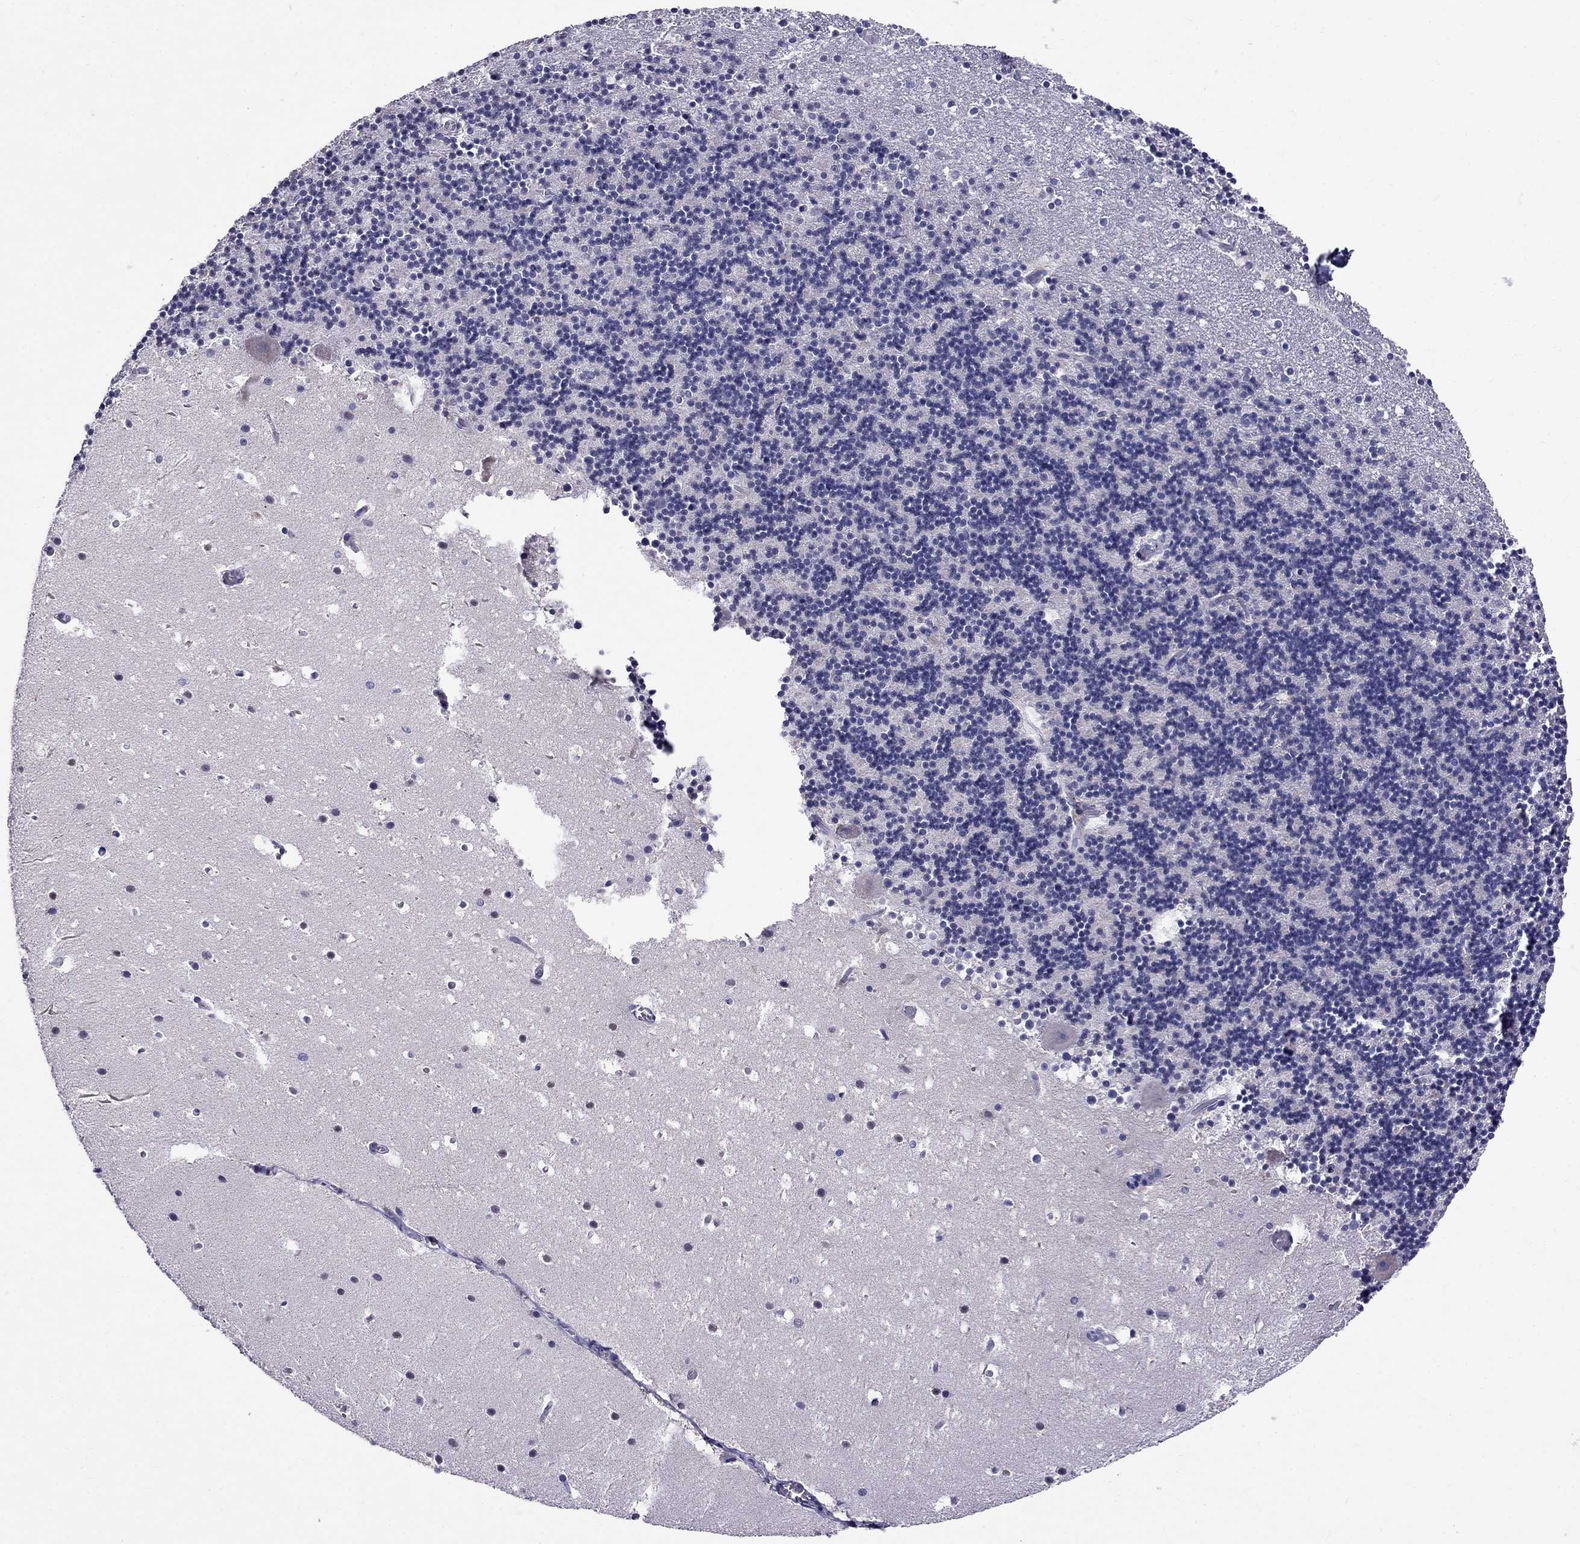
{"staining": {"intensity": "negative", "quantity": "none", "location": "none"}, "tissue": "cerebellum", "cell_type": "Cells in granular layer", "image_type": "normal", "snomed": [{"axis": "morphology", "description": "Normal tissue, NOS"}, {"axis": "topography", "description": "Cerebellum"}], "caption": "Cells in granular layer show no significant staining in benign cerebellum. (Brightfield microscopy of DAB (3,3'-diaminobenzidine) immunohistochemistry (IHC) at high magnification).", "gene": "MYO3B", "patient": {"sex": "male", "age": 37}}